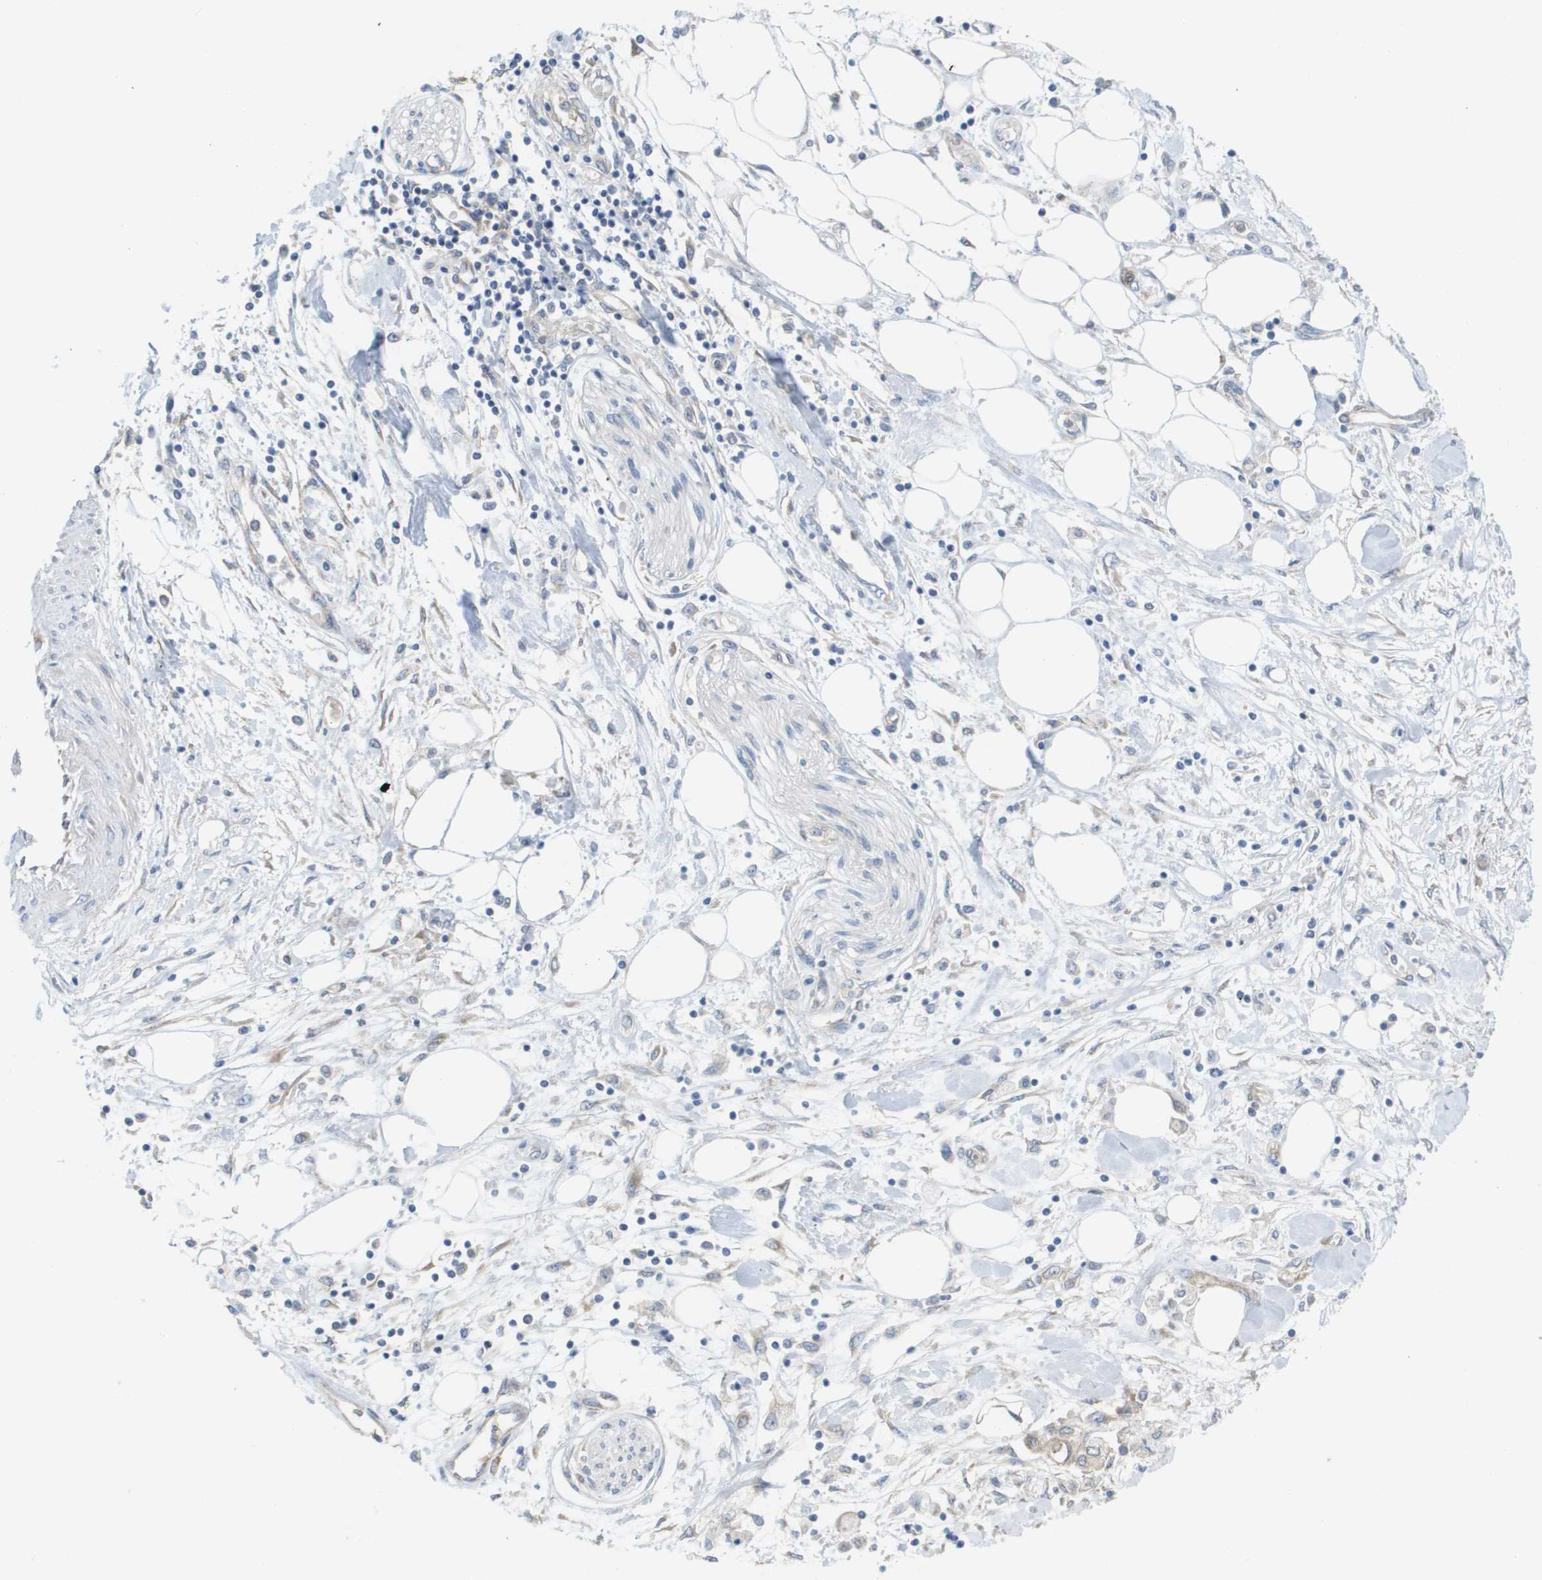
{"staining": {"intensity": "weak", "quantity": ">75%", "location": "cytoplasmic/membranous"}, "tissue": "pancreatic cancer", "cell_type": "Tumor cells", "image_type": "cancer", "snomed": [{"axis": "morphology", "description": "Adenocarcinoma, NOS"}, {"axis": "topography", "description": "Pancreas"}], "caption": "Protein positivity by immunohistochemistry exhibits weak cytoplasmic/membranous expression in approximately >75% of tumor cells in adenocarcinoma (pancreatic). (Brightfield microscopy of DAB IHC at high magnification).", "gene": "EIF4G2", "patient": {"sex": "female", "age": 77}}